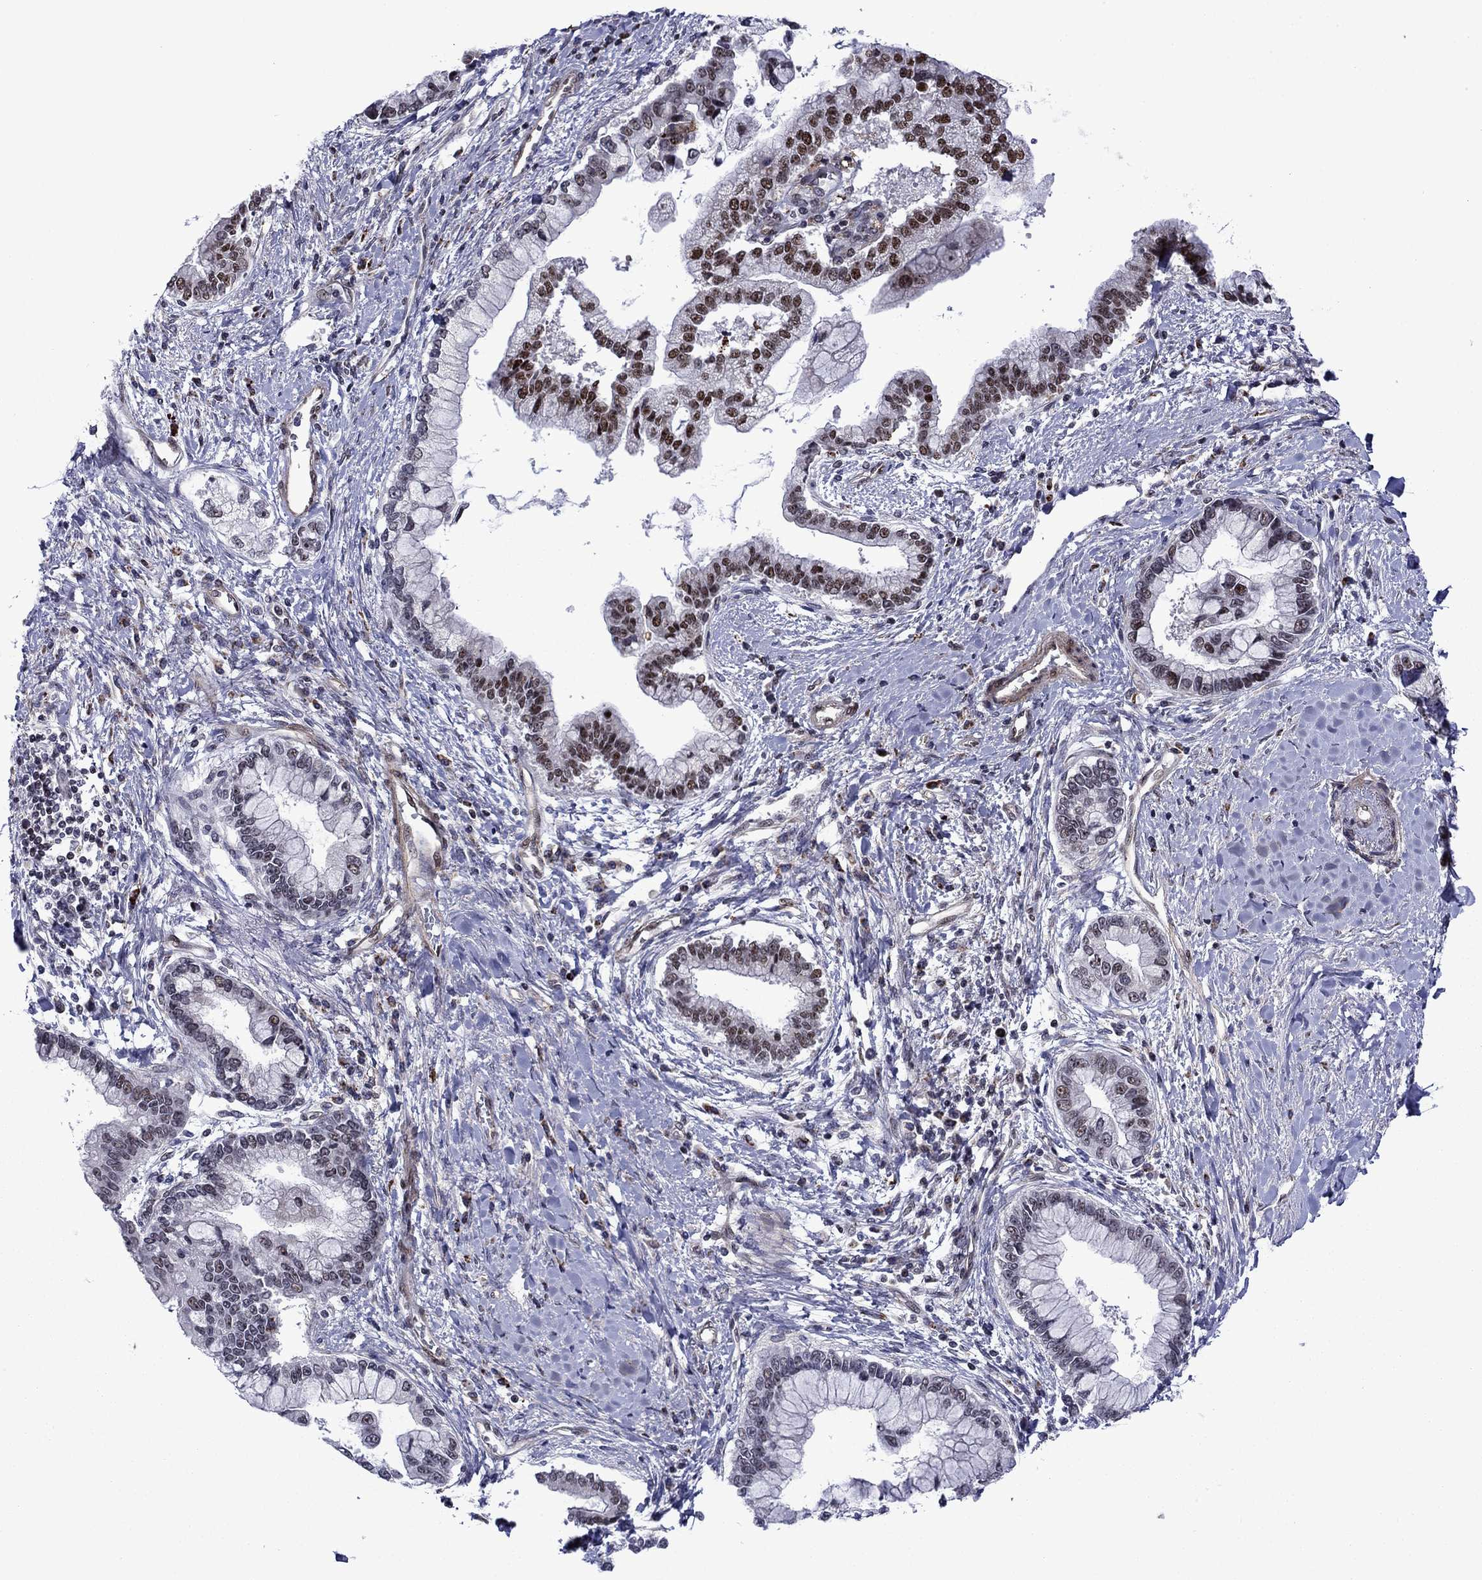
{"staining": {"intensity": "moderate", "quantity": "25%-75%", "location": "nuclear"}, "tissue": "liver cancer", "cell_type": "Tumor cells", "image_type": "cancer", "snomed": [{"axis": "morphology", "description": "Cholangiocarcinoma"}, {"axis": "topography", "description": "Liver"}], "caption": "A medium amount of moderate nuclear staining is present in about 25%-75% of tumor cells in liver cholangiocarcinoma tissue. The staining is performed using DAB (3,3'-diaminobenzidine) brown chromogen to label protein expression. The nuclei are counter-stained blue using hematoxylin.", "gene": "SURF2", "patient": {"sex": "male", "age": 50}}